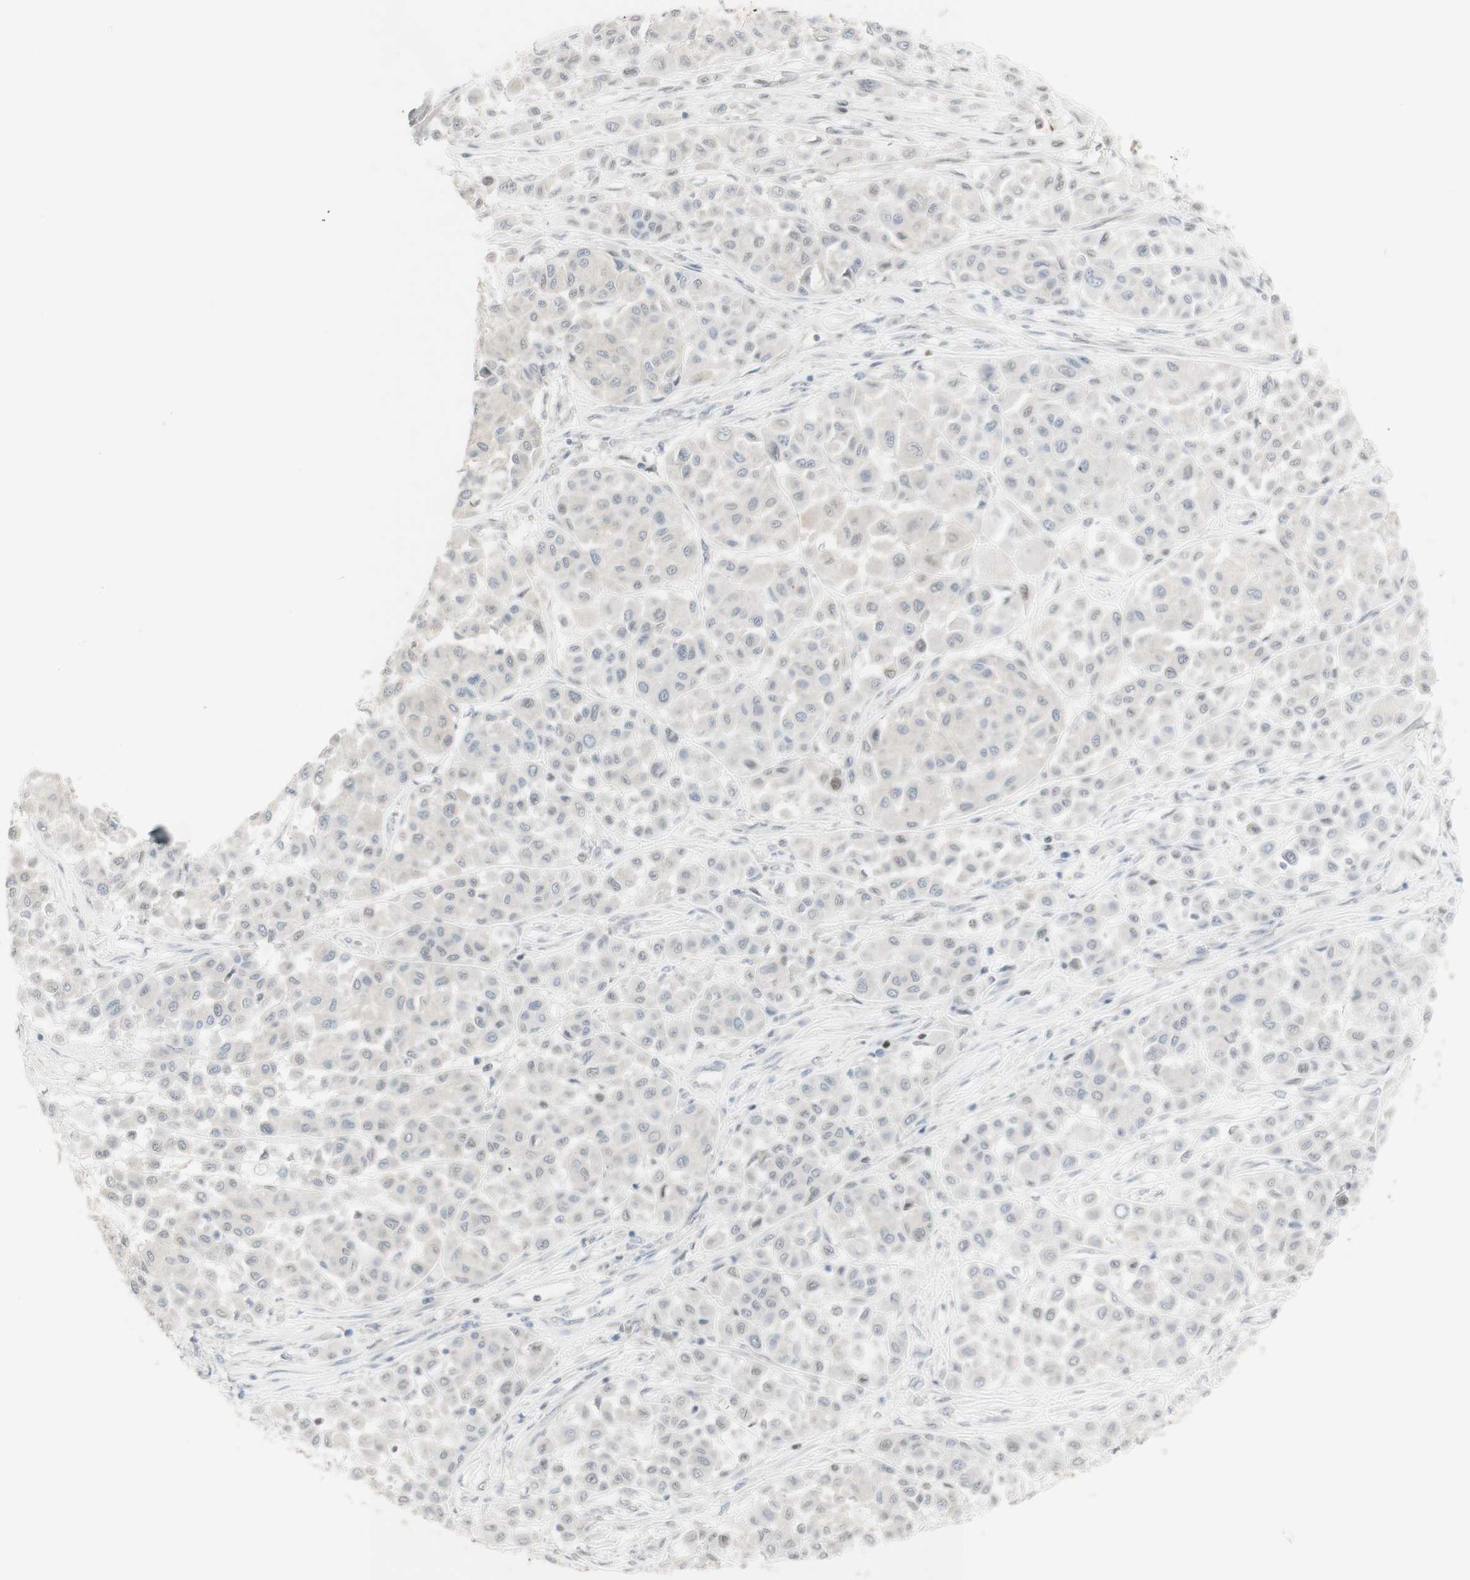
{"staining": {"intensity": "negative", "quantity": "none", "location": "none"}, "tissue": "melanoma", "cell_type": "Tumor cells", "image_type": "cancer", "snomed": [{"axis": "morphology", "description": "Malignant melanoma, Metastatic site"}, {"axis": "topography", "description": "Soft tissue"}], "caption": "There is no significant expression in tumor cells of melanoma.", "gene": "C1orf116", "patient": {"sex": "male", "age": 41}}